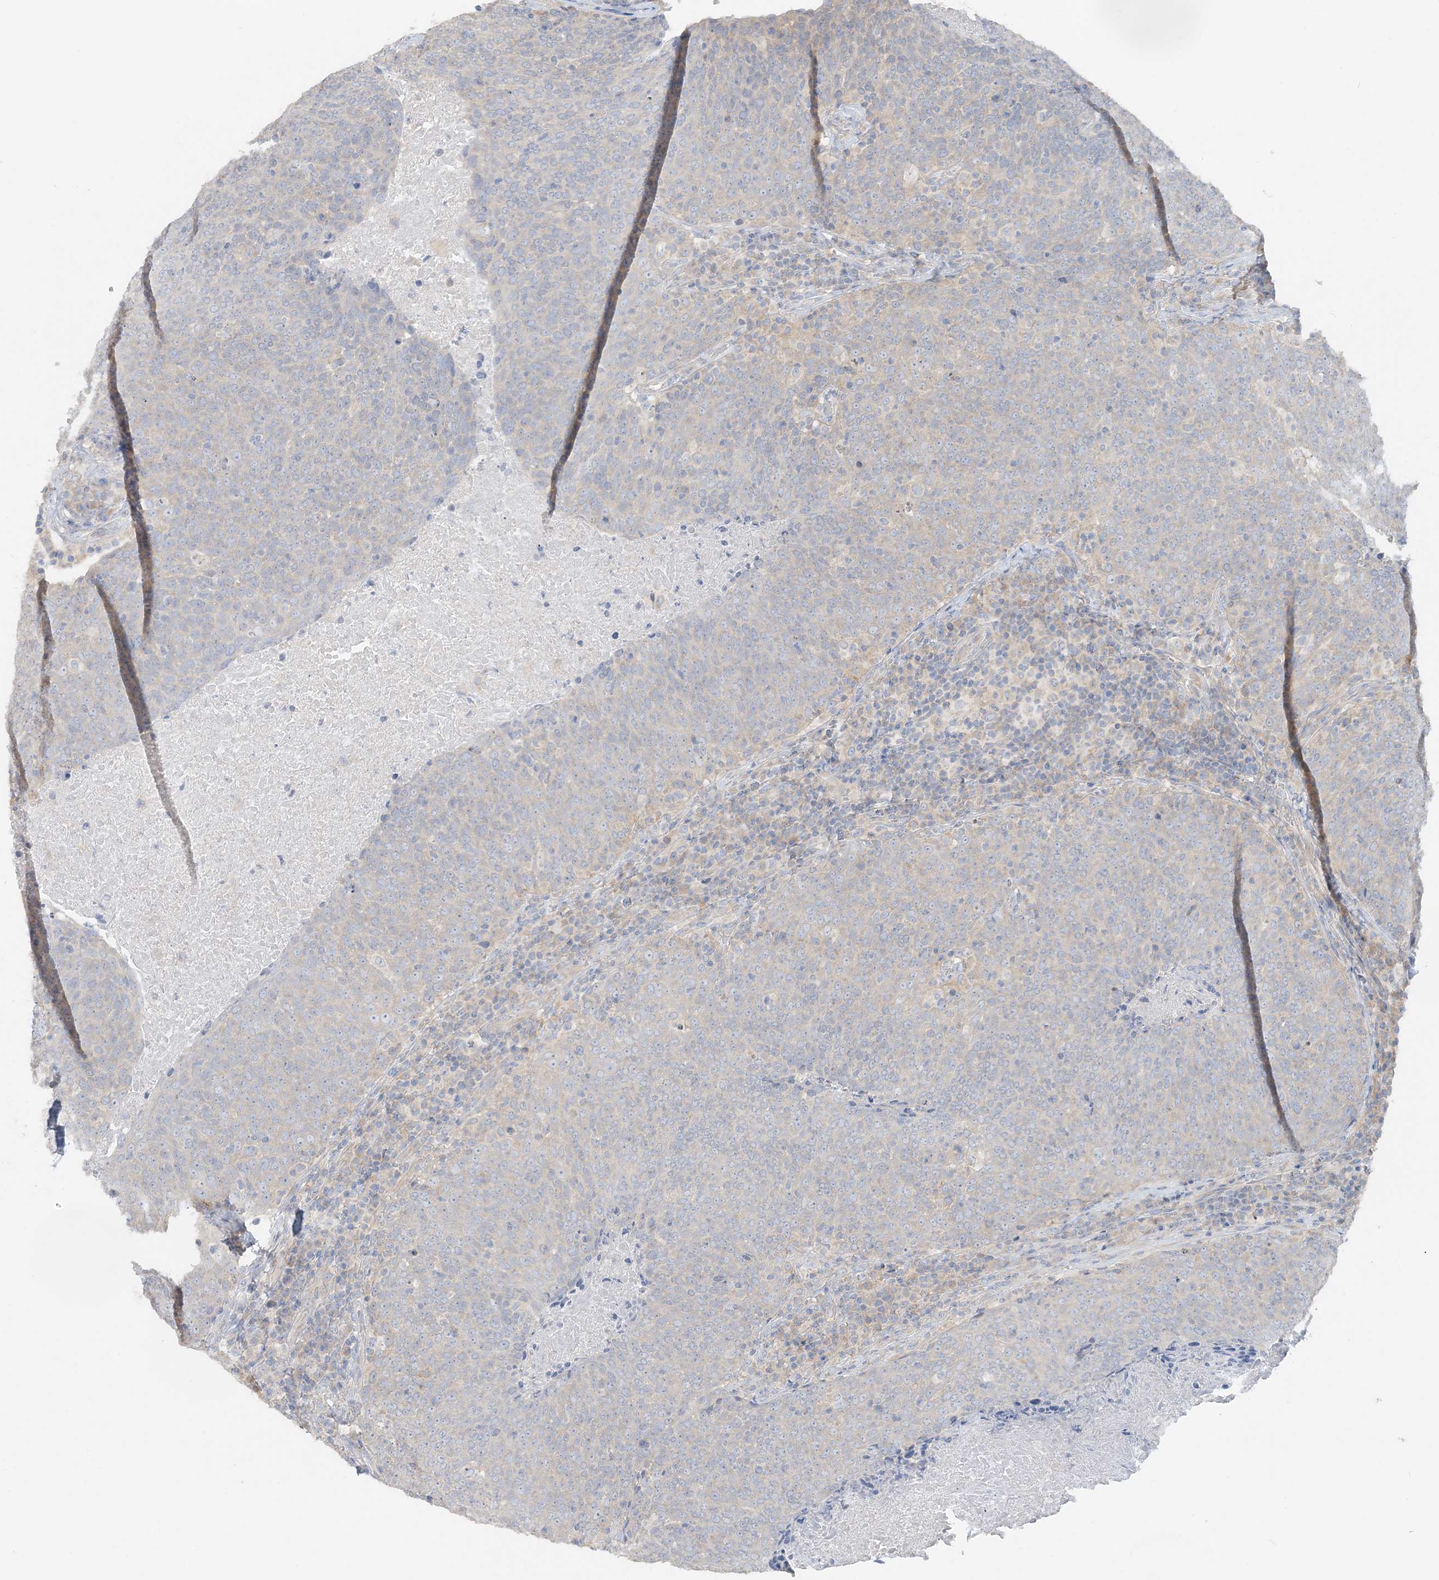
{"staining": {"intensity": "negative", "quantity": "none", "location": "none"}, "tissue": "head and neck cancer", "cell_type": "Tumor cells", "image_type": "cancer", "snomed": [{"axis": "morphology", "description": "Squamous cell carcinoma, NOS"}, {"axis": "morphology", "description": "Squamous cell carcinoma, metastatic, NOS"}, {"axis": "topography", "description": "Lymph node"}, {"axis": "topography", "description": "Head-Neck"}], "caption": "Protein analysis of head and neck cancer (metastatic squamous cell carcinoma) reveals no significant staining in tumor cells.", "gene": "TBC1D5", "patient": {"sex": "male", "age": 62}}